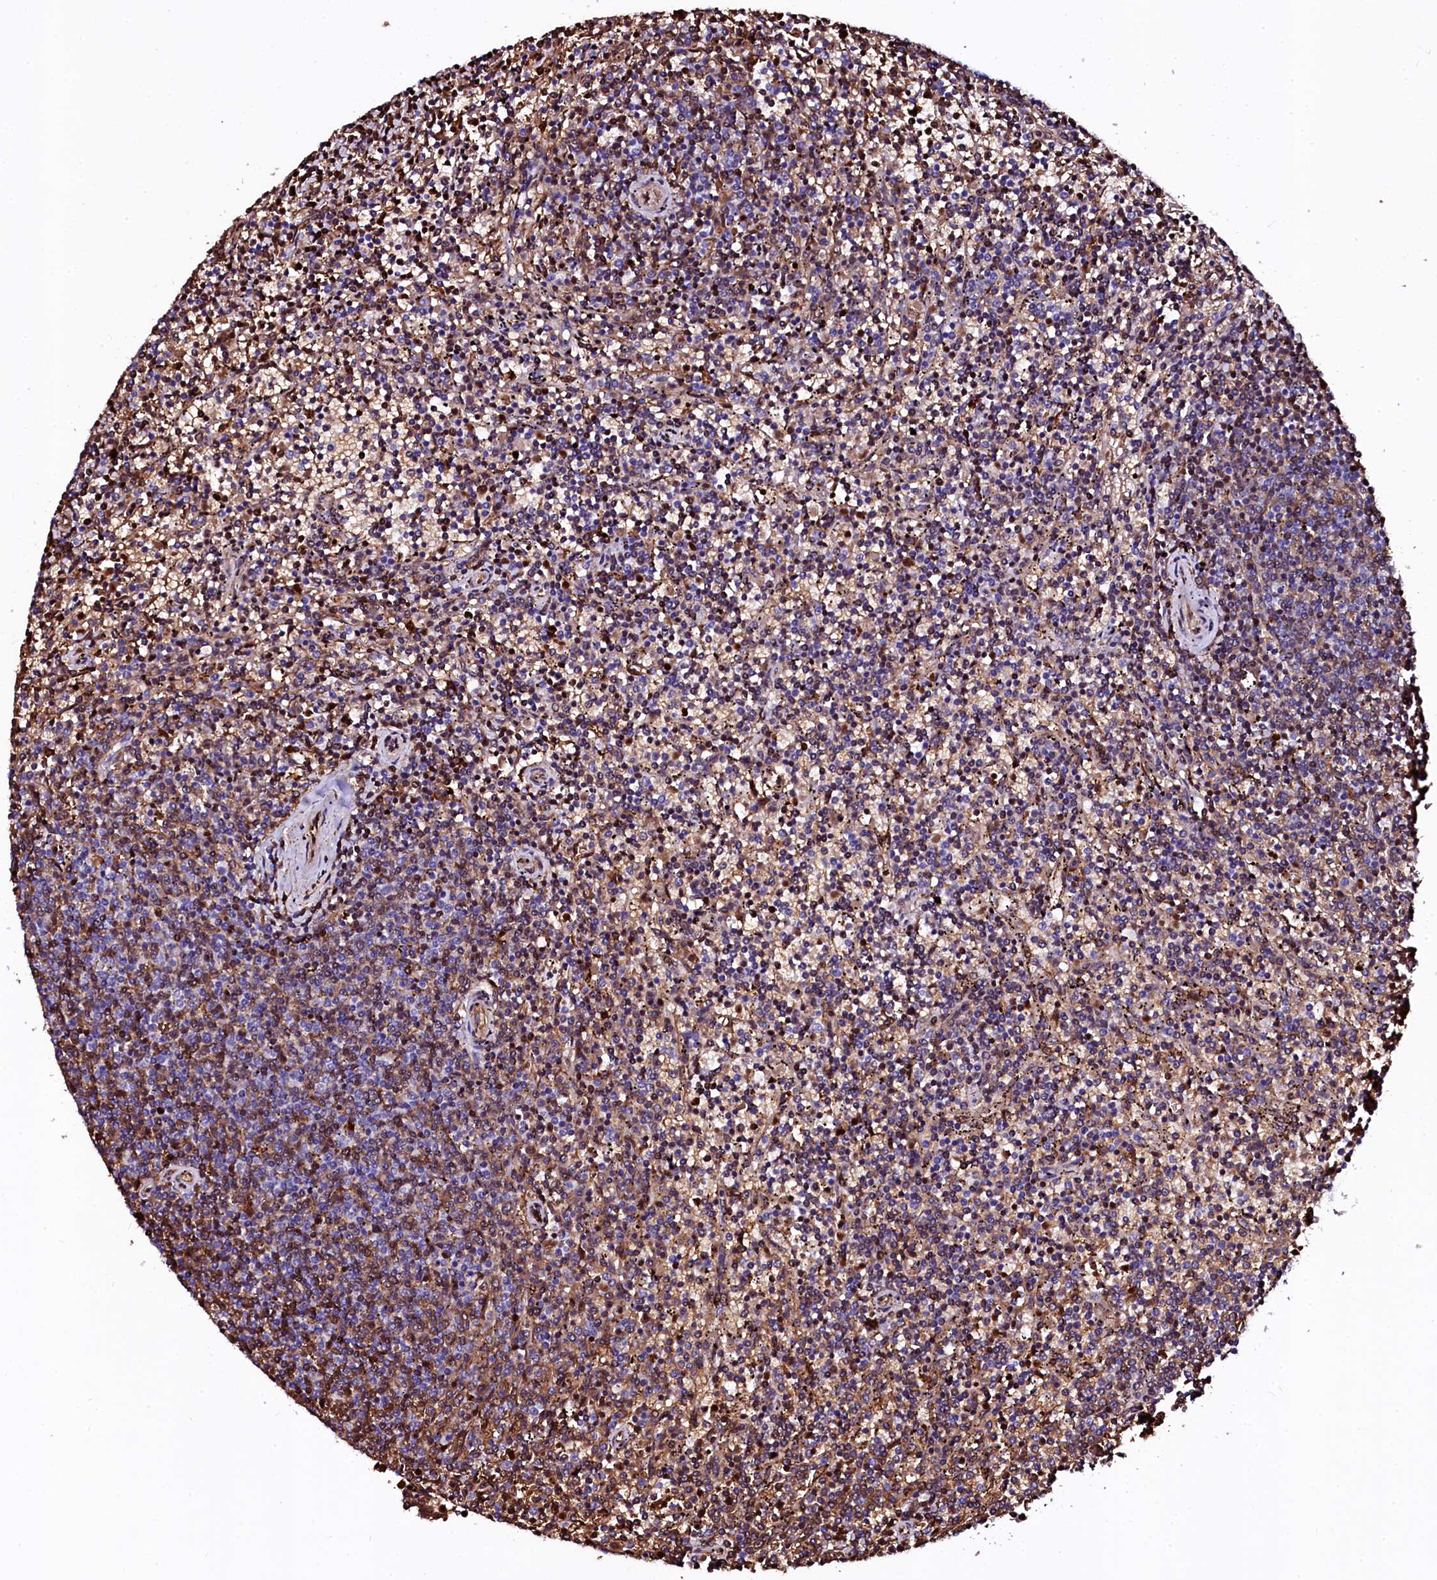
{"staining": {"intensity": "moderate", "quantity": "<25%", "location": "cytoplasmic/membranous"}, "tissue": "lymphoma", "cell_type": "Tumor cells", "image_type": "cancer", "snomed": [{"axis": "morphology", "description": "Malignant lymphoma, non-Hodgkin's type, Low grade"}, {"axis": "topography", "description": "Spleen"}], "caption": "Immunohistochemistry histopathology image of malignant lymphoma, non-Hodgkin's type (low-grade) stained for a protein (brown), which shows low levels of moderate cytoplasmic/membranous staining in approximately <25% of tumor cells.", "gene": "CTDSPL2", "patient": {"sex": "female", "age": 50}}